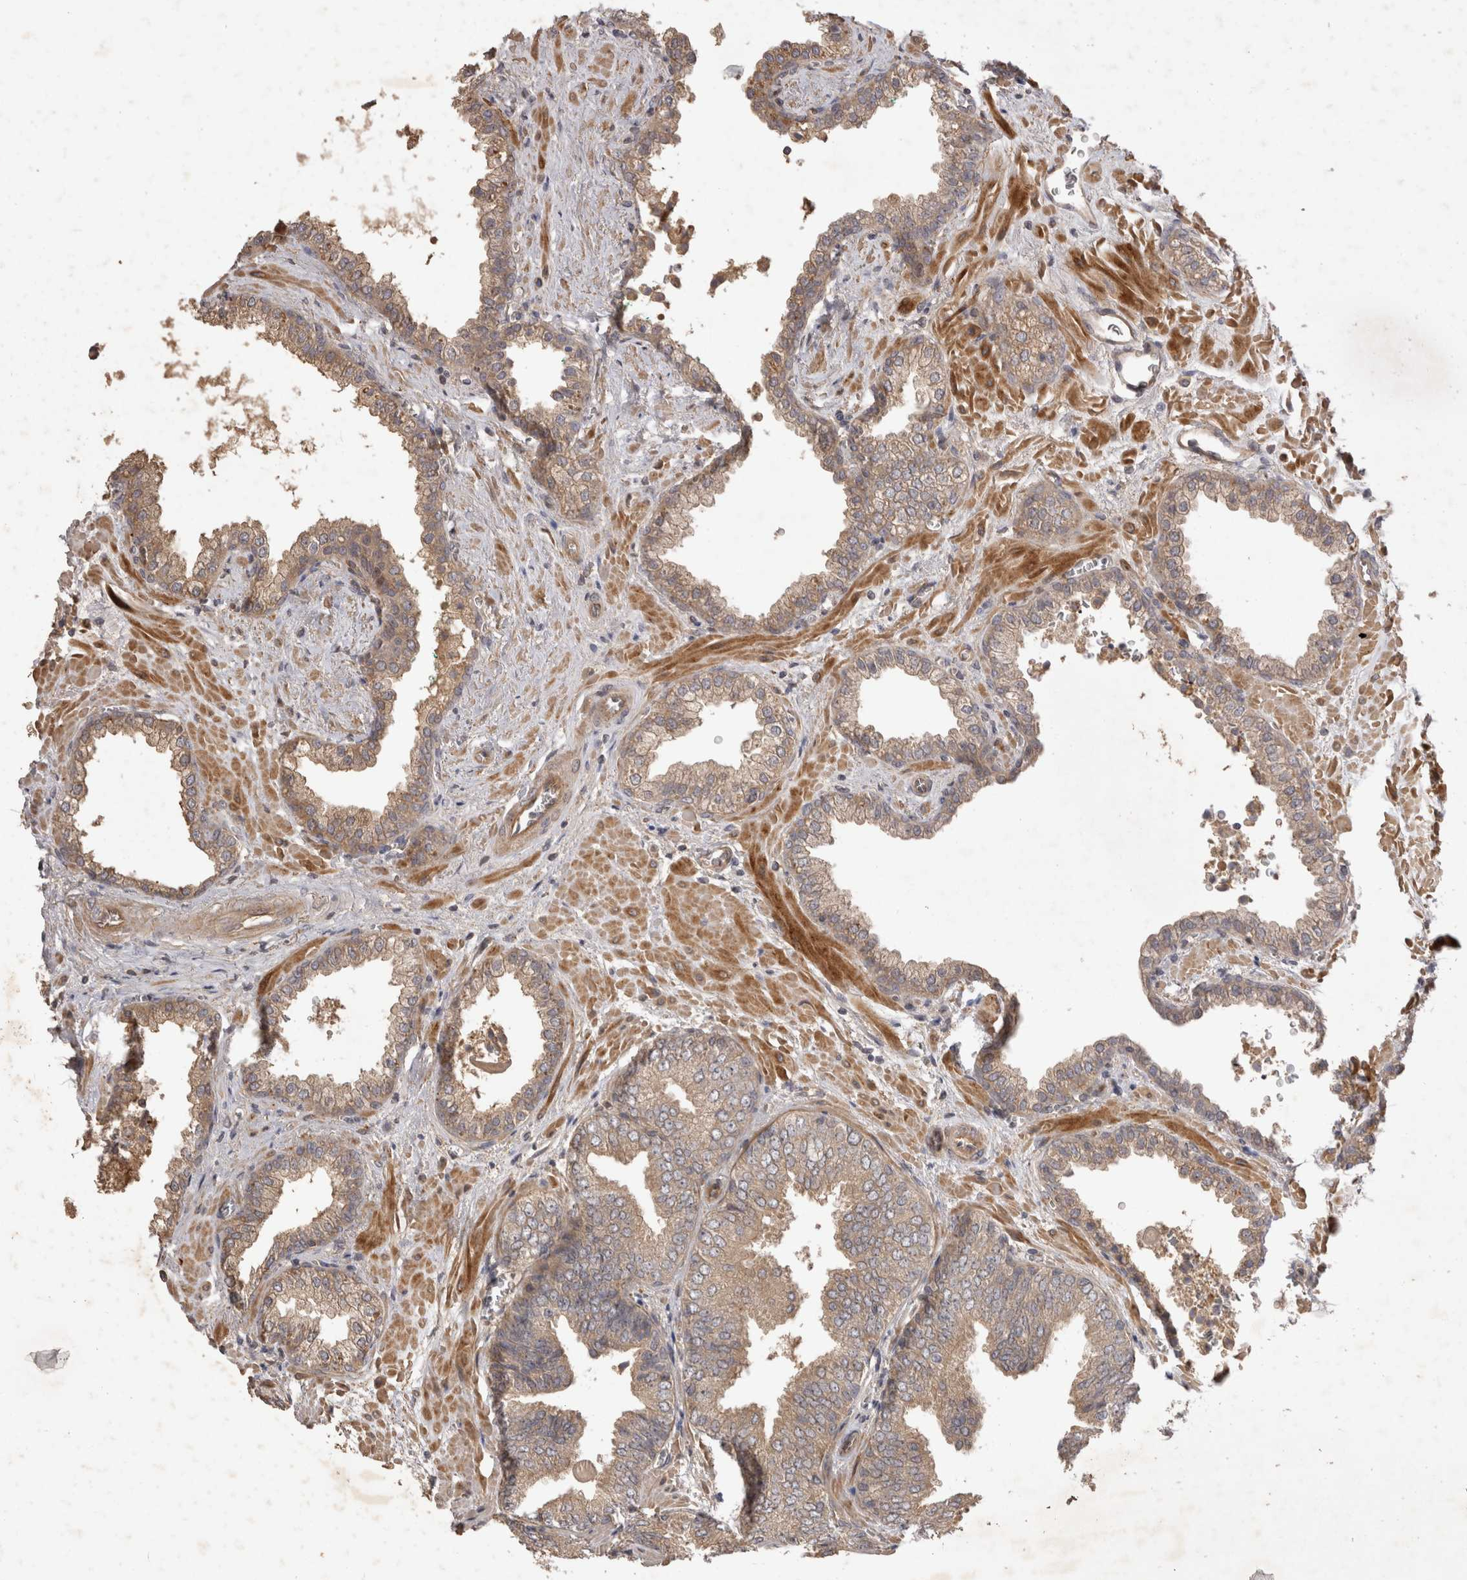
{"staining": {"intensity": "moderate", "quantity": ">75%", "location": "cytoplasmic/membranous"}, "tissue": "prostate cancer", "cell_type": "Tumor cells", "image_type": "cancer", "snomed": [{"axis": "morphology", "description": "Adenocarcinoma, Low grade"}, {"axis": "topography", "description": "Prostate"}], "caption": "Brown immunohistochemical staining in human prostate cancer reveals moderate cytoplasmic/membranous staining in about >75% of tumor cells. Nuclei are stained in blue.", "gene": "PPP1R42", "patient": {"sex": "male", "age": 71}}